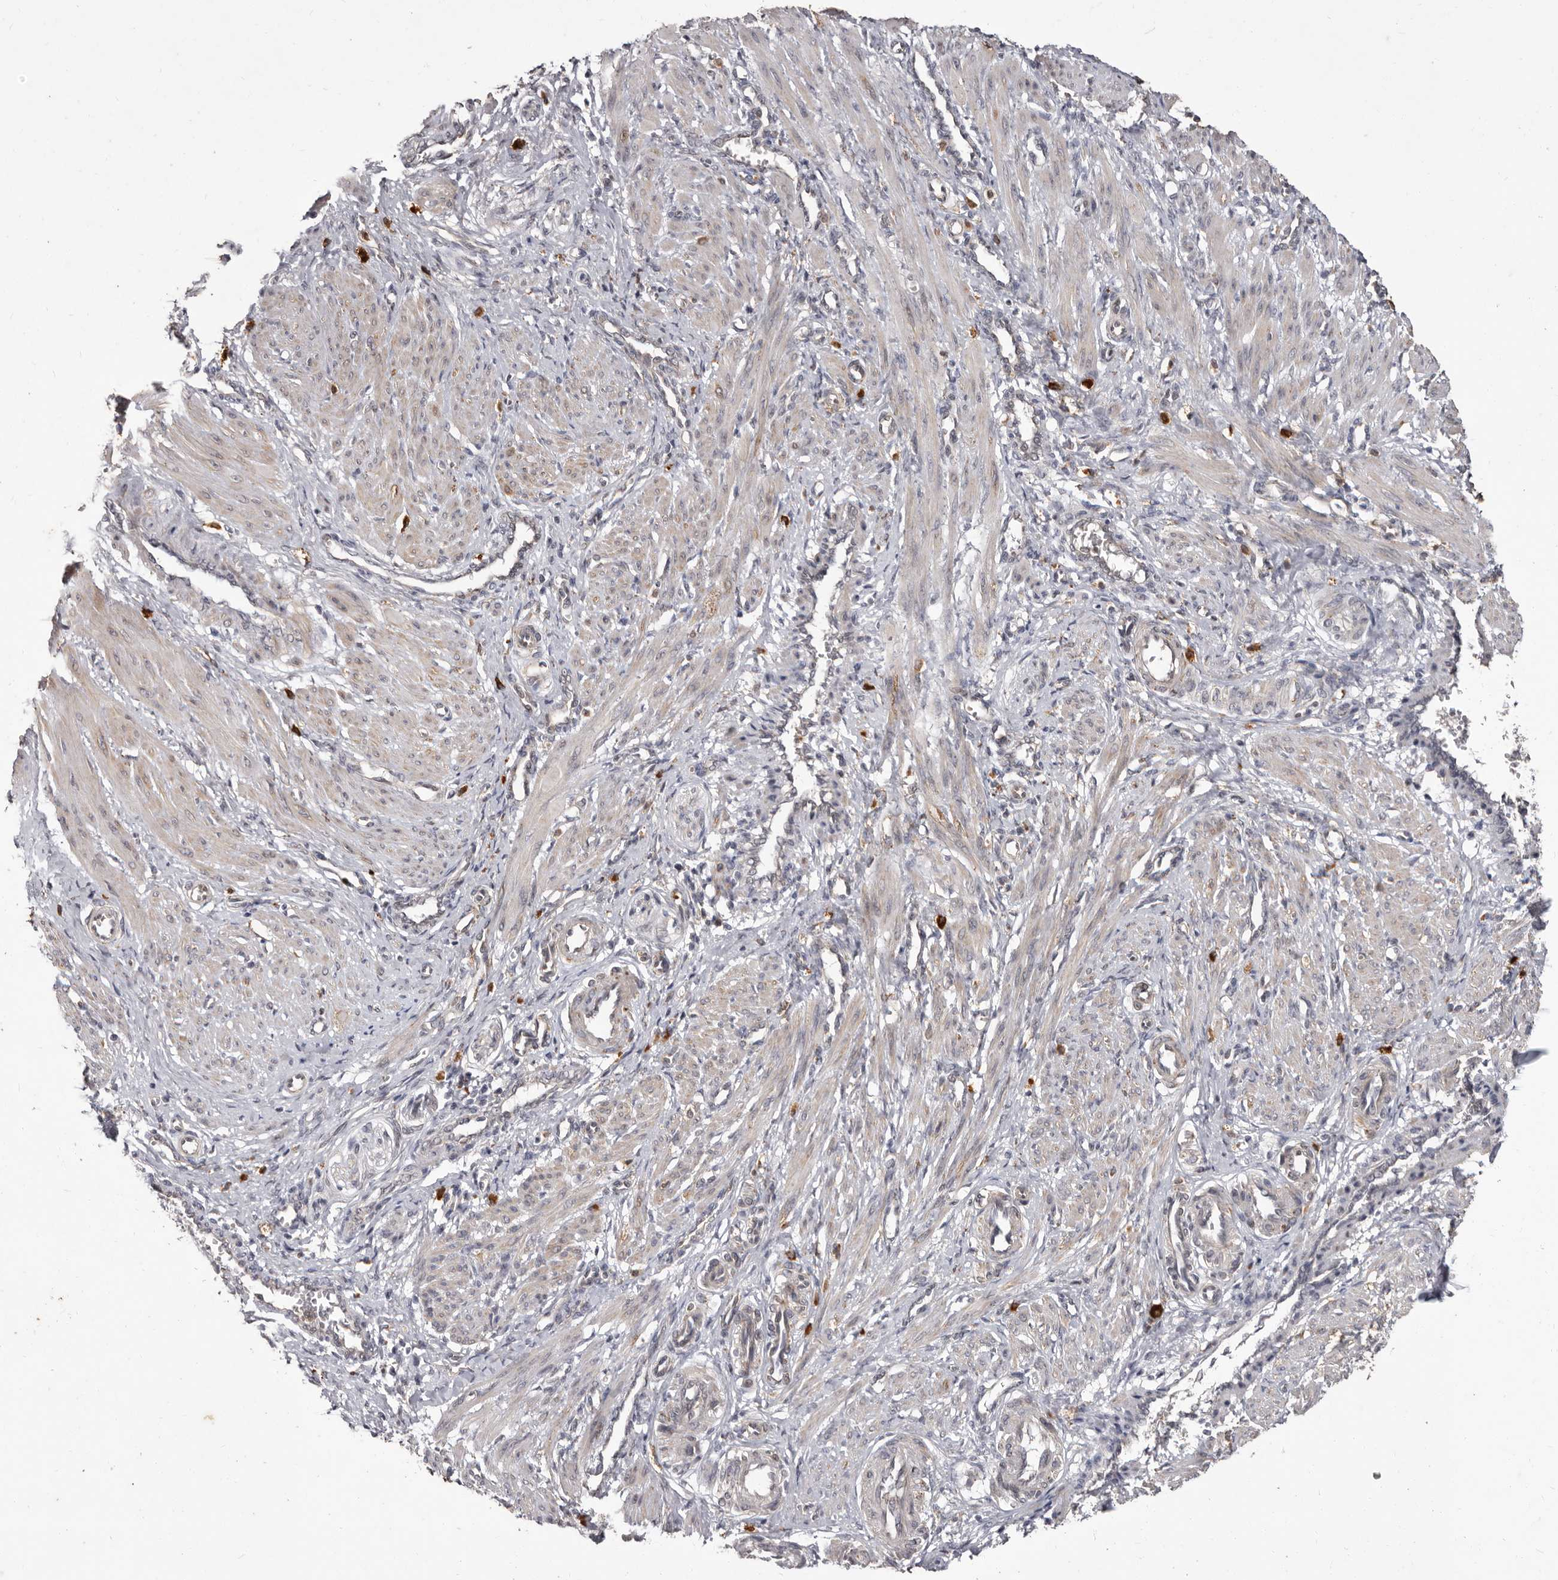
{"staining": {"intensity": "weak", "quantity": "<25%", "location": "cytoplasmic/membranous"}, "tissue": "smooth muscle", "cell_type": "Smooth muscle cells", "image_type": "normal", "snomed": [{"axis": "morphology", "description": "Normal tissue, NOS"}, {"axis": "topography", "description": "Endometrium"}], "caption": "This photomicrograph is of normal smooth muscle stained with IHC to label a protein in brown with the nuclei are counter-stained blue. There is no positivity in smooth muscle cells. The staining is performed using DAB (3,3'-diaminobenzidine) brown chromogen with nuclei counter-stained in using hematoxylin.", "gene": "ACLY", "patient": {"sex": "female", "age": 33}}